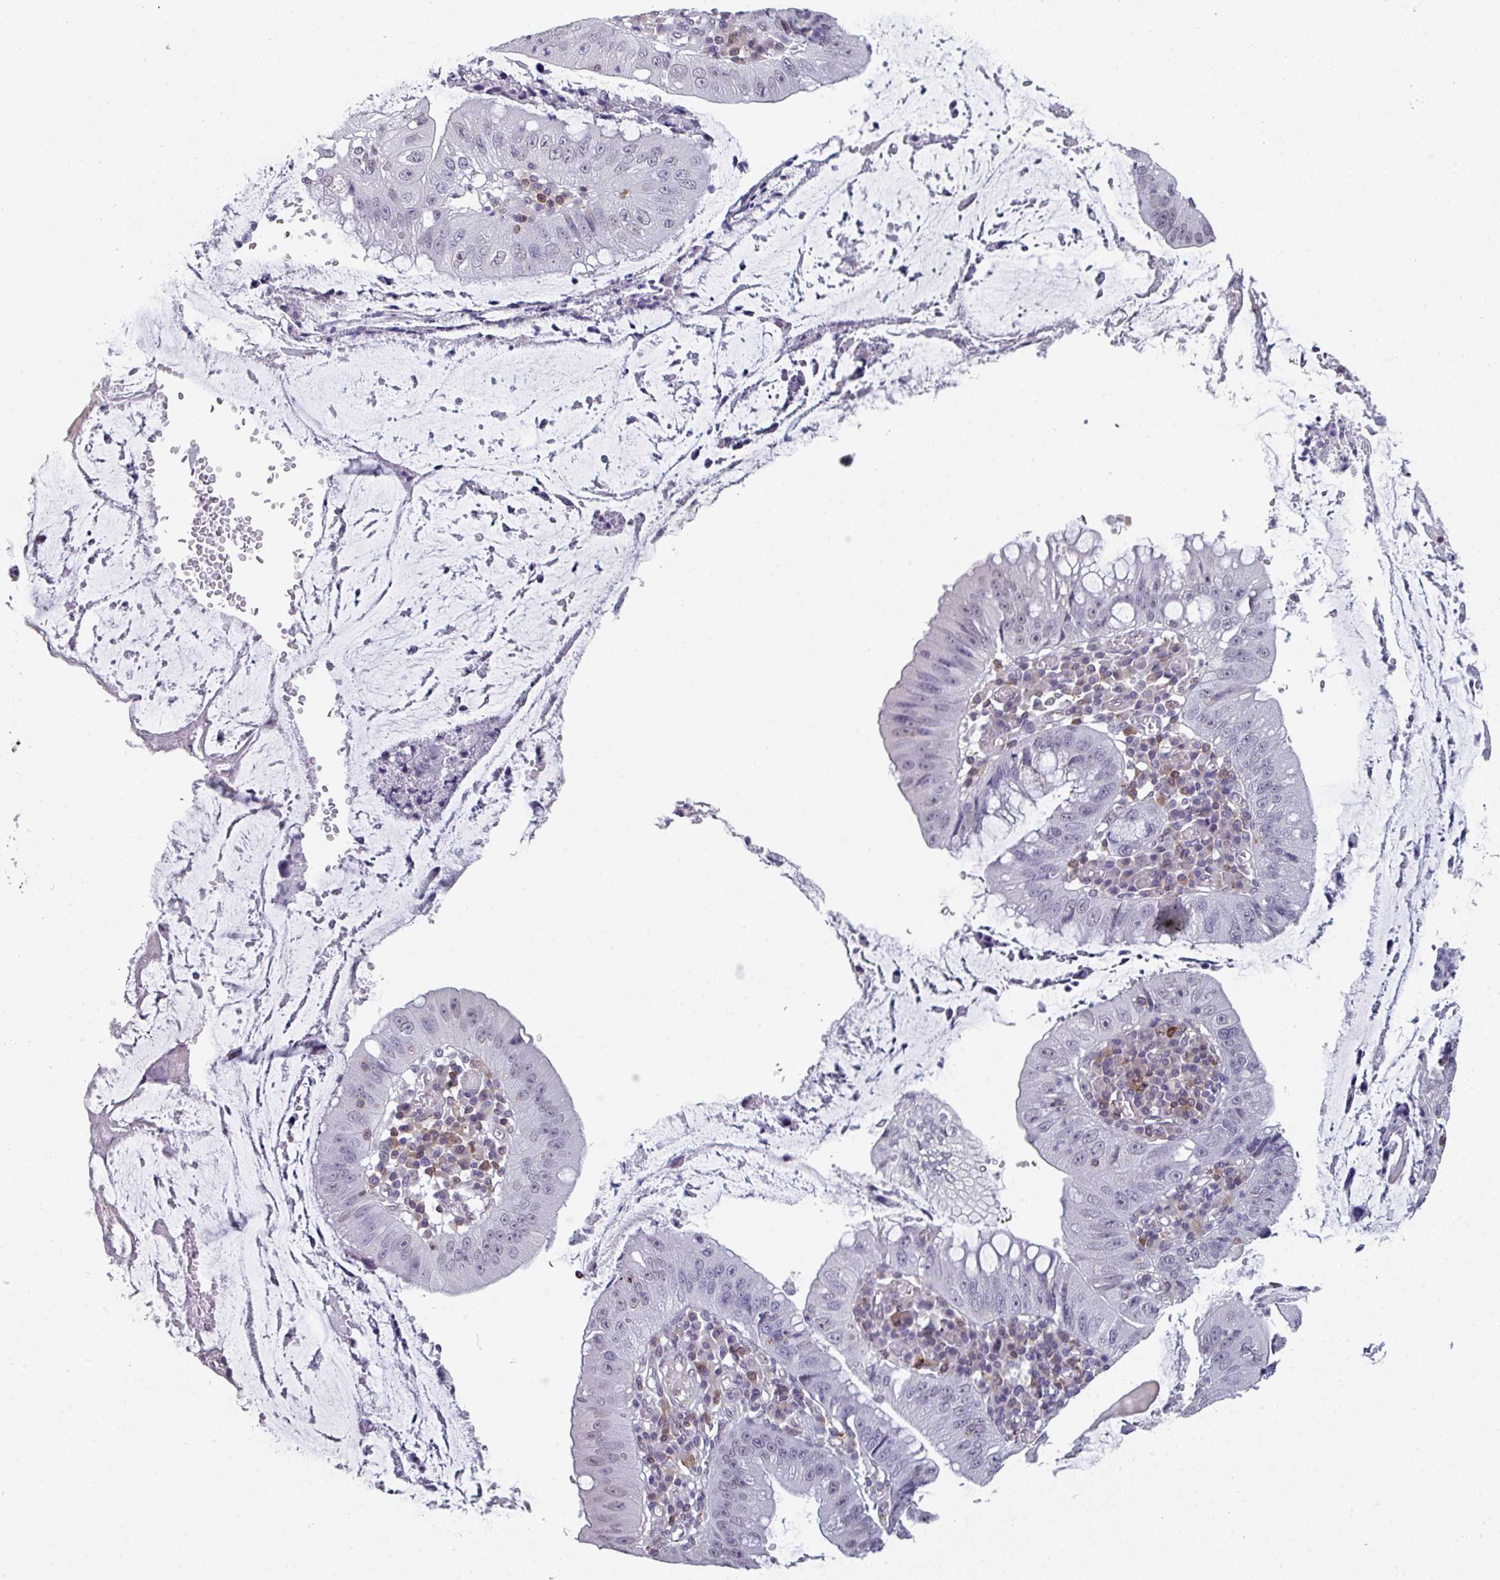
{"staining": {"intensity": "weak", "quantity": "<25%", "location": "cytoplasmic/membranous"}, "tissue": "stomach cancer", "cell_type": "Tumor cells", "image_type": "cancer", "snomed": [{"axis": "morphology", "description": "Adenocarcinoma, NOS"}, {"axis": "topography", "description": "Stomach"}], "caption": "This is an immunohistochemistry (IHC) micrograph of stomach cancer (adenocarcinoma). There is no expression in tumor cells.", "gene": "RASAL3", "patient": {"sex": "male", "age": 59}}